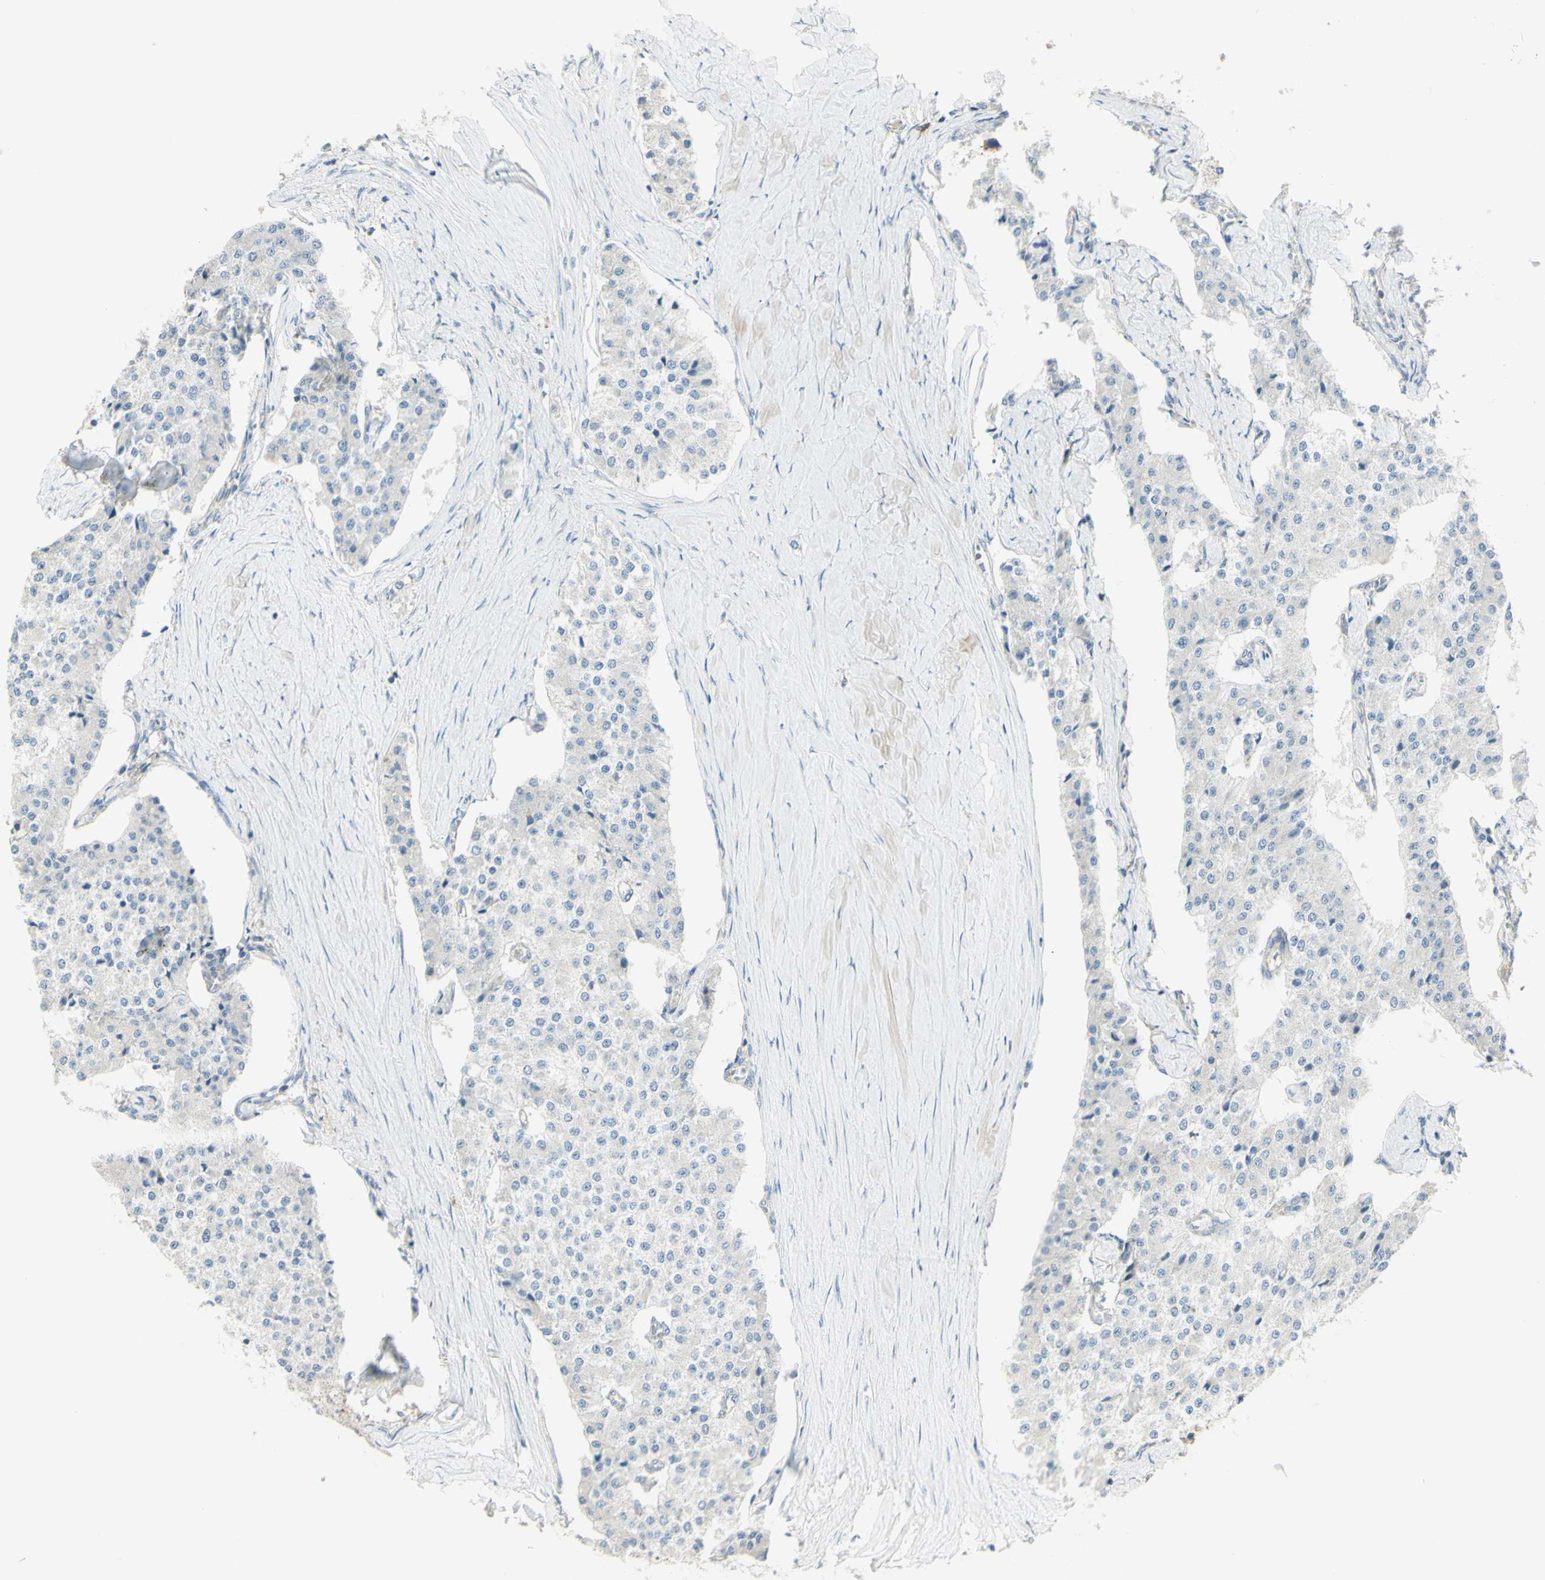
{"staining": {"intensity": "negative", "quantity": "none", "location": "none"}, "tissue": "carcinoid", "cell_type": "Tumor cells", "image_type": "cancer", "snomed": [{"axis": "morphology", "description": "Carcinoid, malignant, NOS"}, {"axis": "topography", "description": "Colon"}], "caption": "Immunohistochemistry (IHC) histopathology image of carcinoid (malignant) stained for a protein (brown), which reveals no positivity in tumor cells.", "gene": "CNTNAP1", "patient": {"sex": "female", "age": 52}}